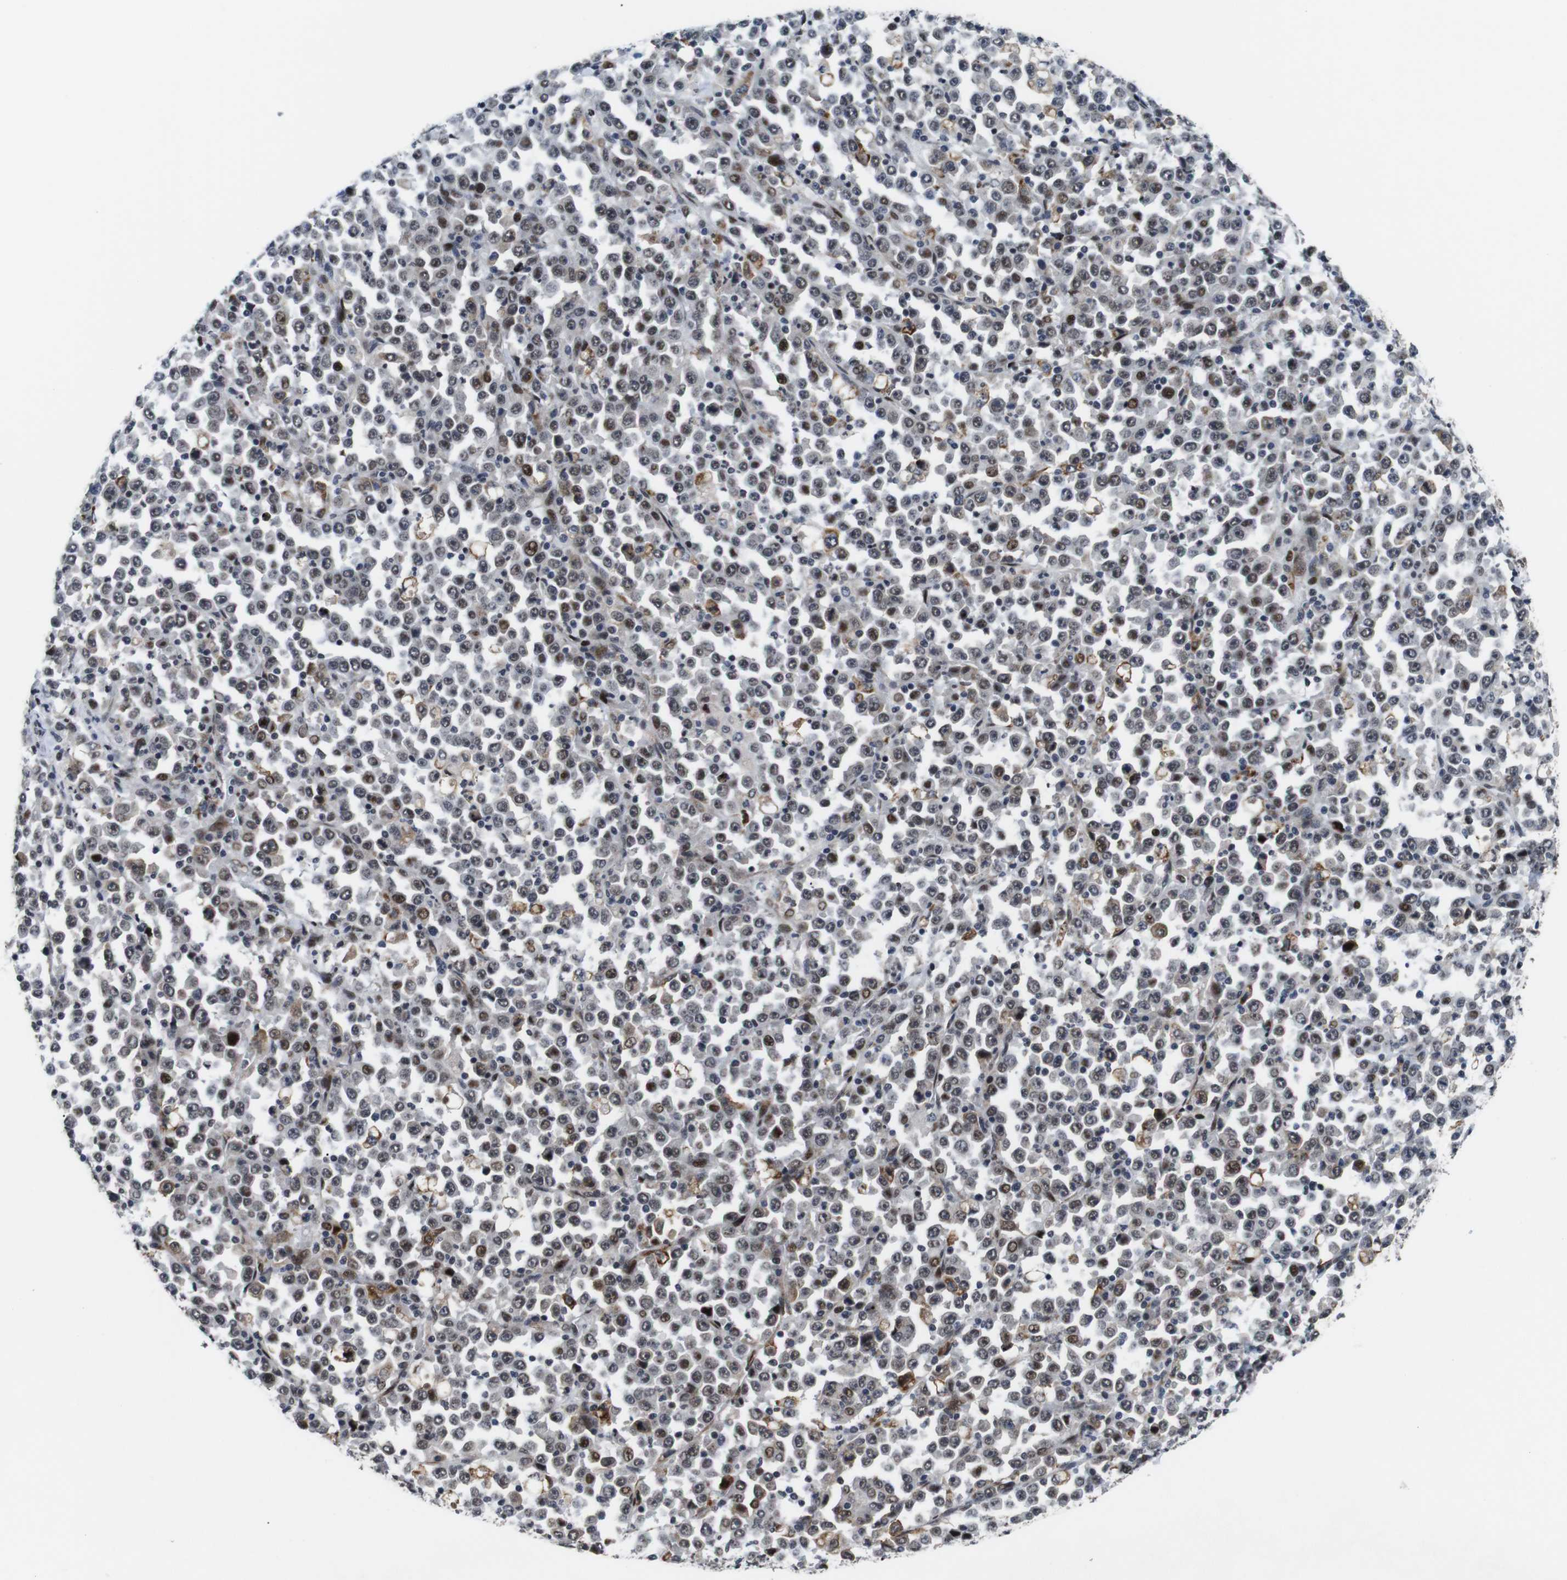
{"staining": {"intensity": "moderate", "quantity": "25%-75%", "location": "nuclear"}, "tissue": "stomach cancer", "cell_type": "Tumor cells", "image_type": "cancer", "snomed": [{"axis": "morphology", "description": "Normal tissue, NOS"}, {"axis": "morphology", "description": "Adenocarcinoma, NOS"}, {"axis": "topography", "description": "Stomach, upper"}, {"axis": "topography", "description": "Stomach"}], "caption": "Immunohistochemistry (IHC) (DAB (3,3'-diaminobenzidine)) staining of human stomach cancer exhibits moderate nuclear protein positivity in approximately 25%-75% of tumor cells.", "gene": "EIF4G1", "patient": {"sex": "male", "age": 59}}